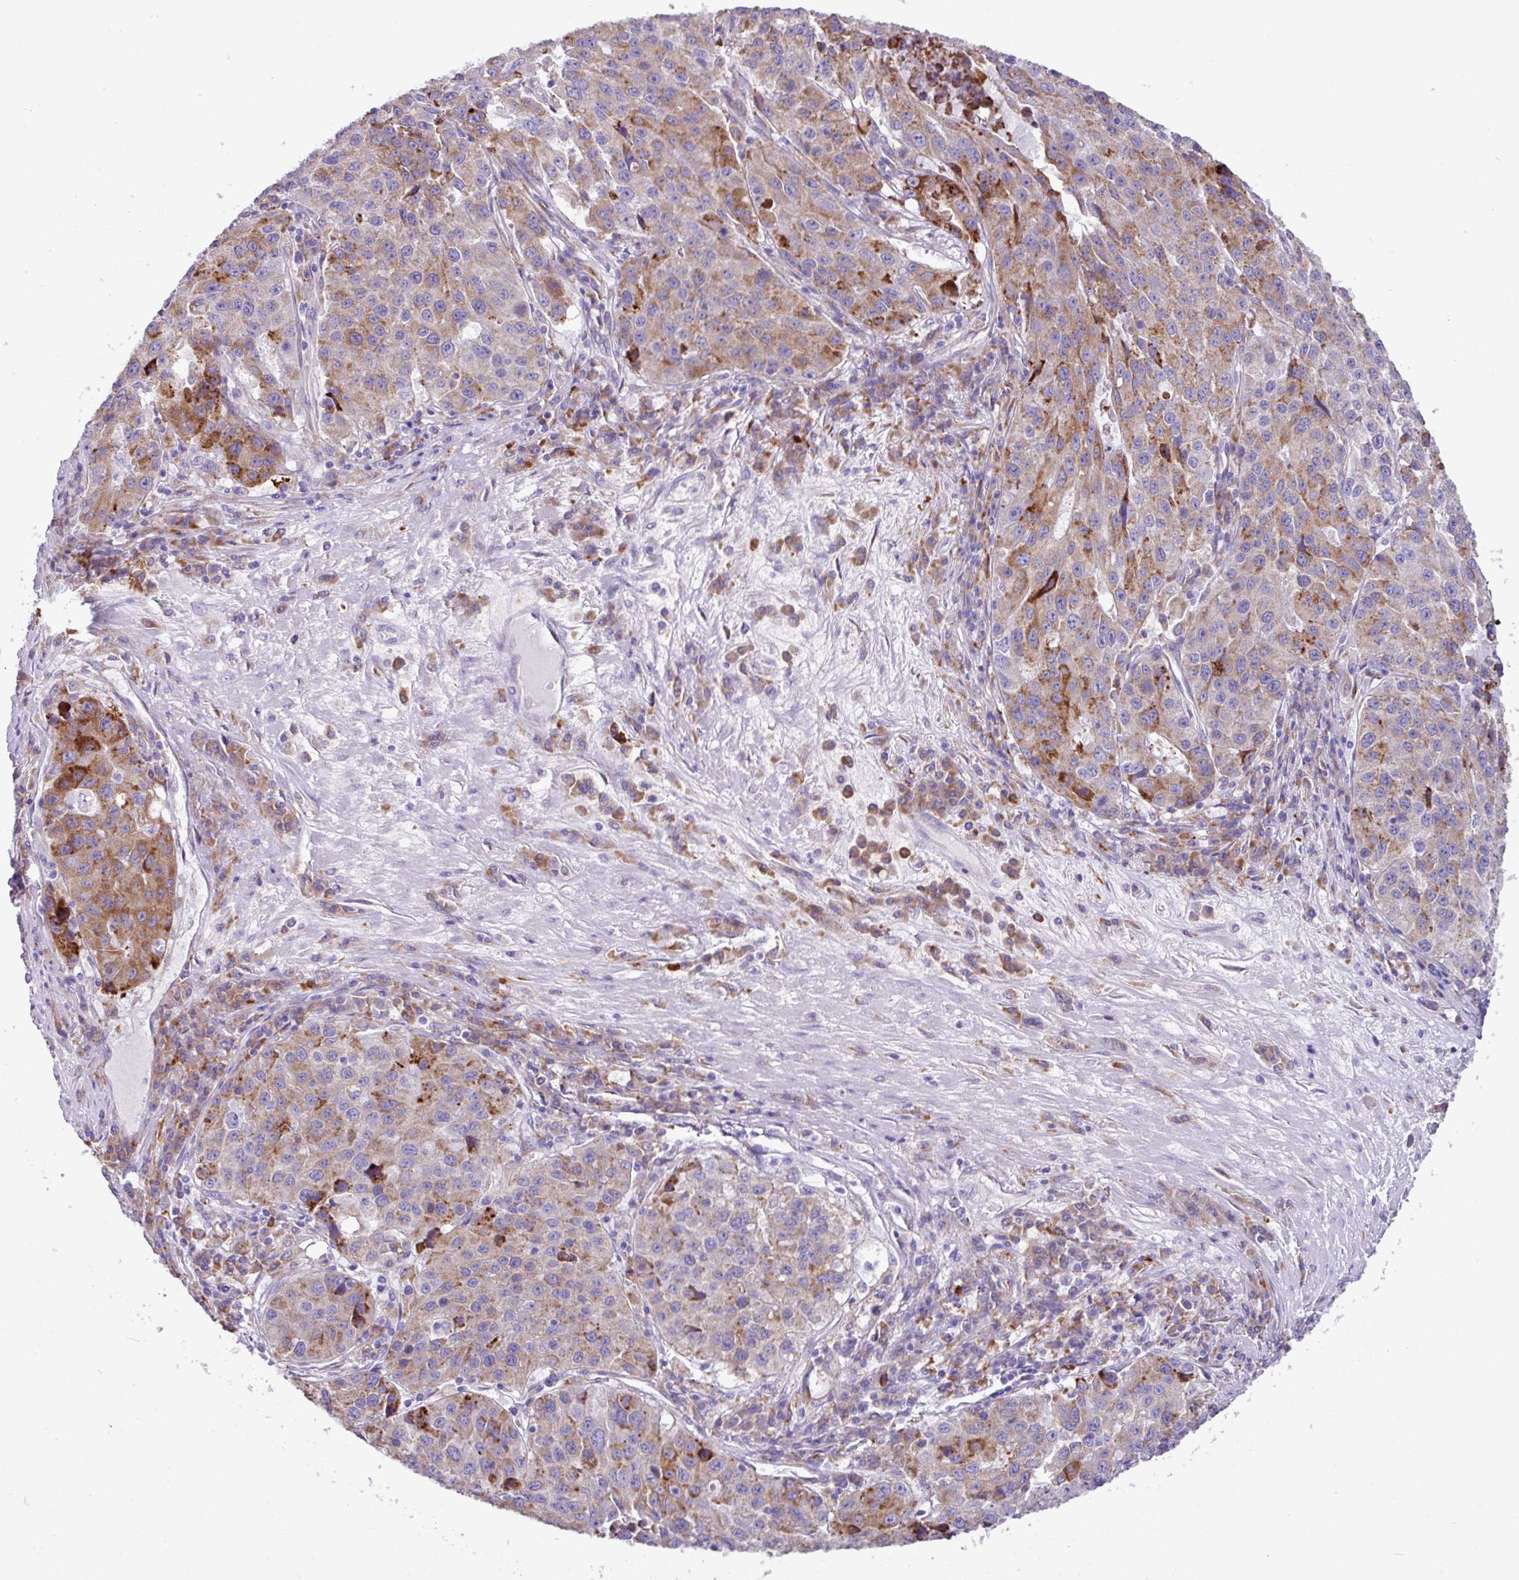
{"staining": {"intensity": "moderate", "quantity": "25%-75%", "location": "cytoplasmic/membranous"}, "tissue": "stomach cancer", "cell_type": "Tumor cells", "image_type": "cancer", "snomed": [{"axis": "morphology", "description": "Adenocarcinoma, NOS"}, {"axis": "topography", "description": "Stomach"}], "caption": "The photomicrograph displays immunohistochemical staining of stomach cancer. There is moderate cytoplasmic/membranous staining is seen in about 25%-75% of tumor cells.", "gene": "RGS21", "patient": {"sex": "male", "age": 71}}